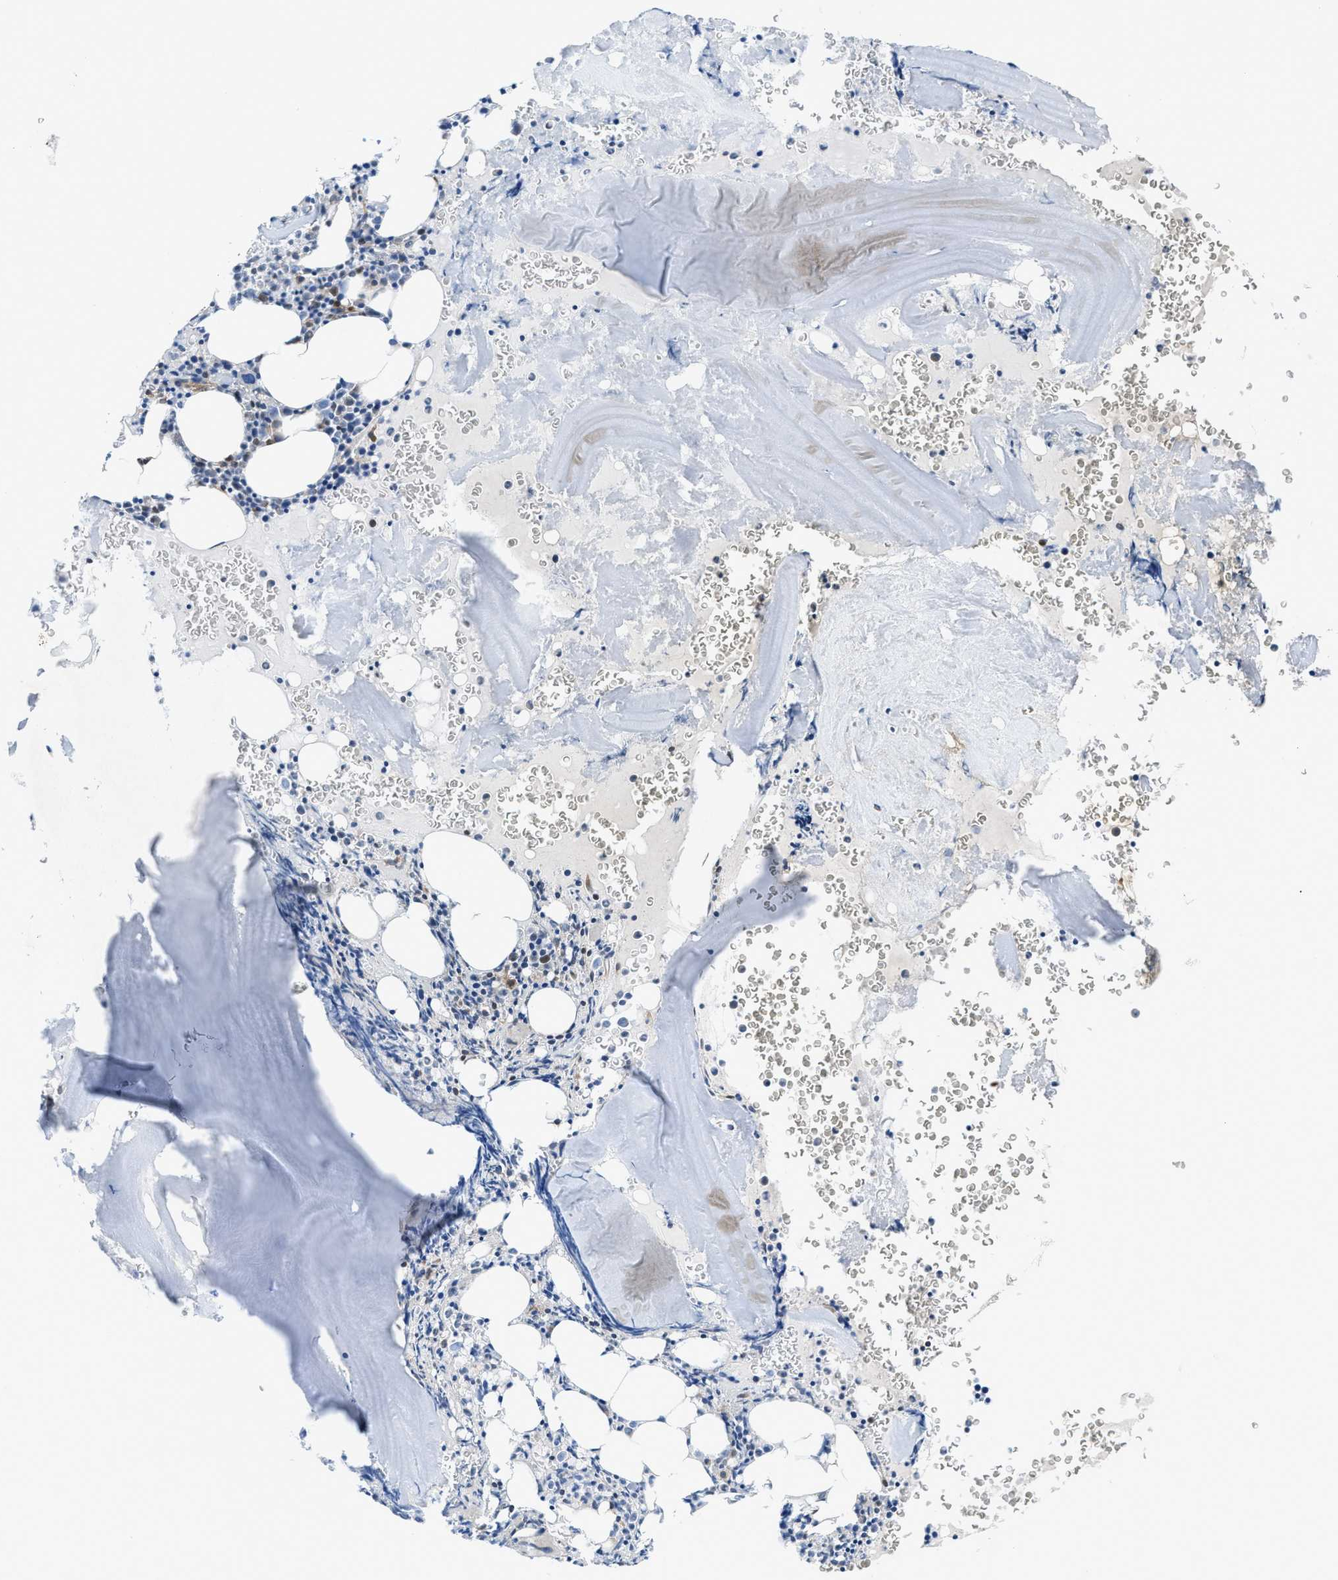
{"staining": {"intensity": "weak", "quantity": "<25%", "location": "cytoplasmic/membranous"}, "tissue": "bone marrow", "cell_type": "Hematopoietic cells", "image_type": "normal", "snomed": [{"axis": "morphology", "description": "Normal tissue, NOS"}, {"axis": "morphology", "description": "Inflammation, NOS"}, {"axis": "topography", "description": "Bone marrow"}], "caption": "IHC photomicrograph of benign bone marrow: bone marrow stained with DAB shows no significant protein staining in hematopoietic cells. The staining was performed using DAB to visualize the protein expression in brown, while the nuclei were stained in blue with hematoxylin (Magnification: 20x).", "gene": "DMAC1", "patient": {"sex": "male", "age": 37}}